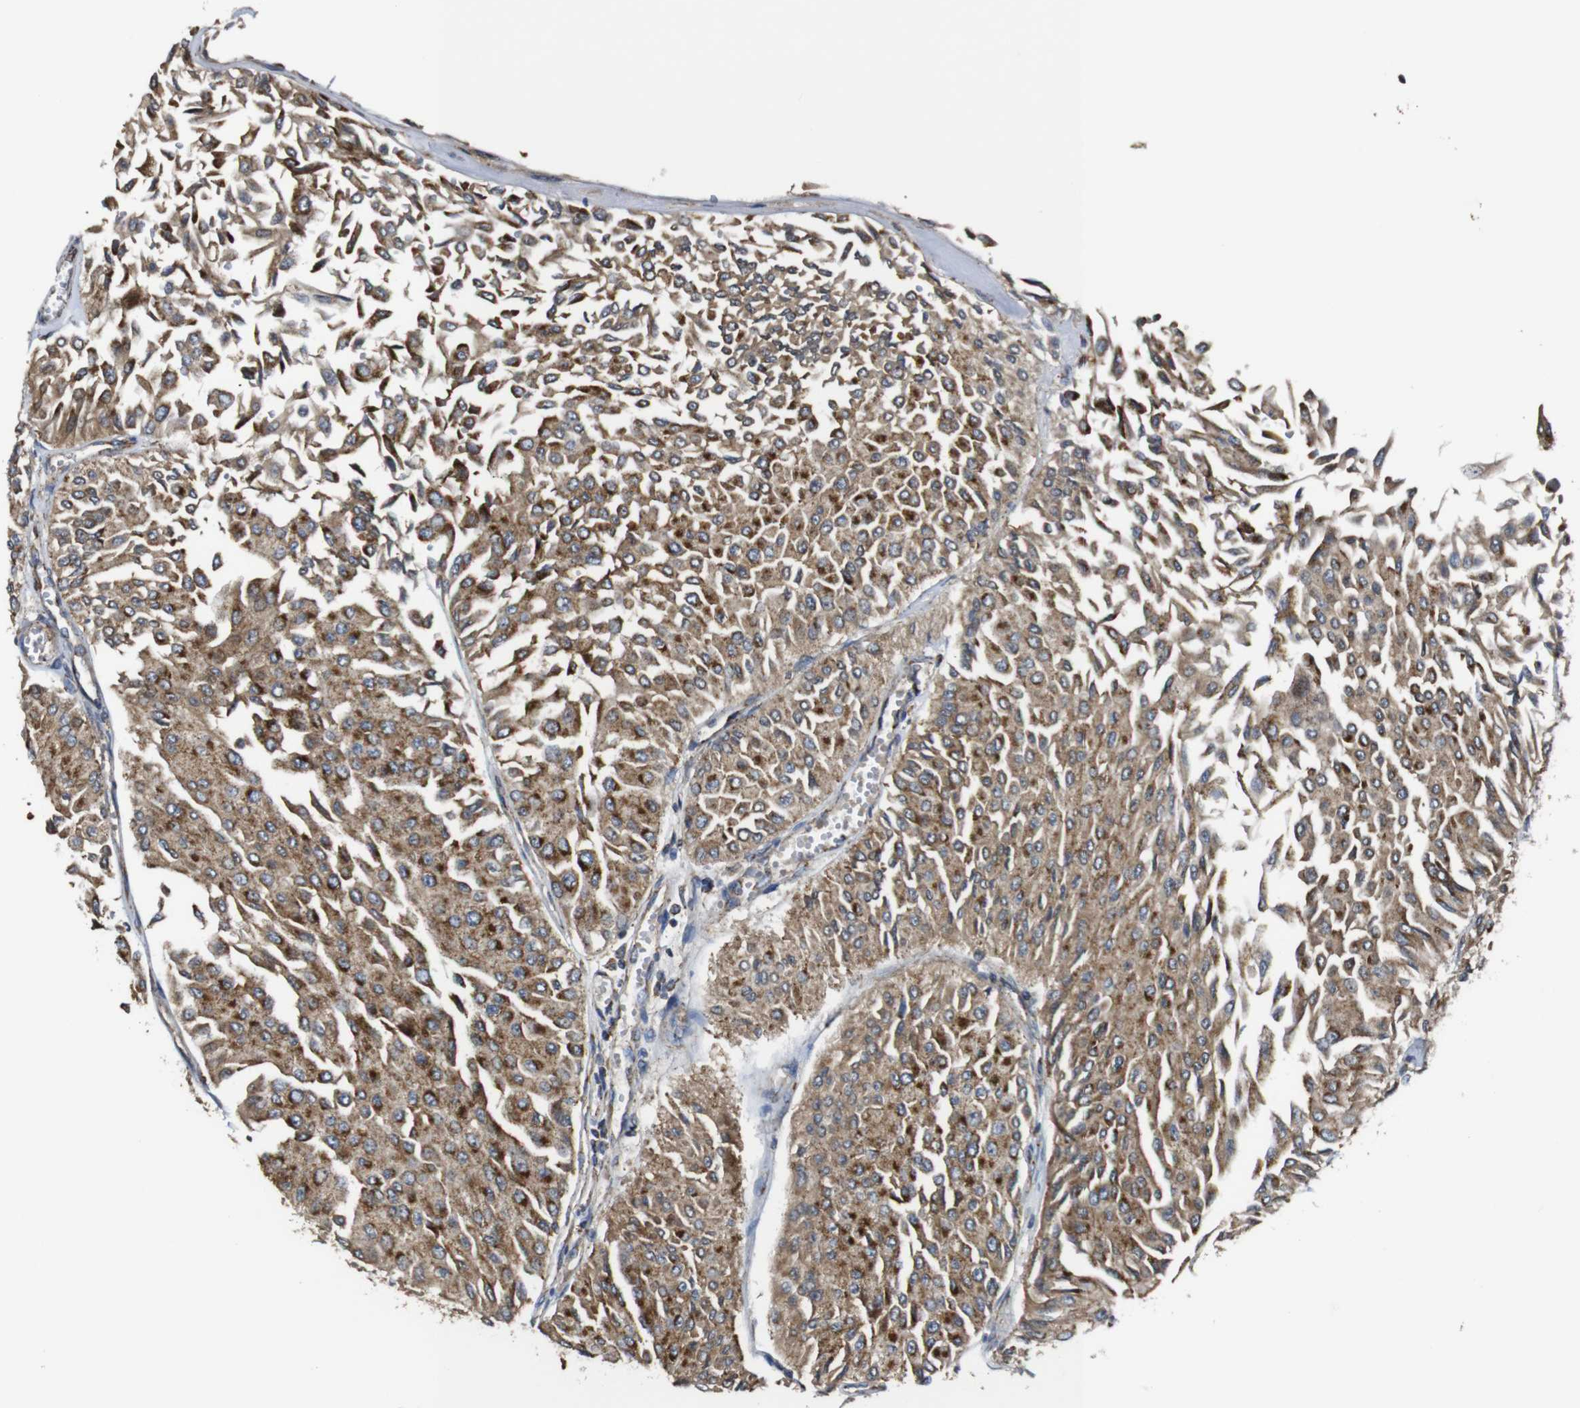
{"staining": {"intensity": "moderate", "quantity": ">75%", "location": "cytoplasmic/membranous"}, "tissue": "urothelial cancer", "cell_type": "Tumor cells", "image_type": "cancer", "snomed": [{"axis": "morphology", "description": "Urothelial carcinoma, Low grade"}, {"axis": "topography", "description": "Urinary bladder"}], "caption": "This is a histology image of immunohistochemistry (IHC) staining of urothelial carcinoma (low-grade), which shows moderate expression in the cytoplasmic/membranous of tumor cells.", "gene": "NR3C2", "patient": {"sex": "male", "age": 67}}